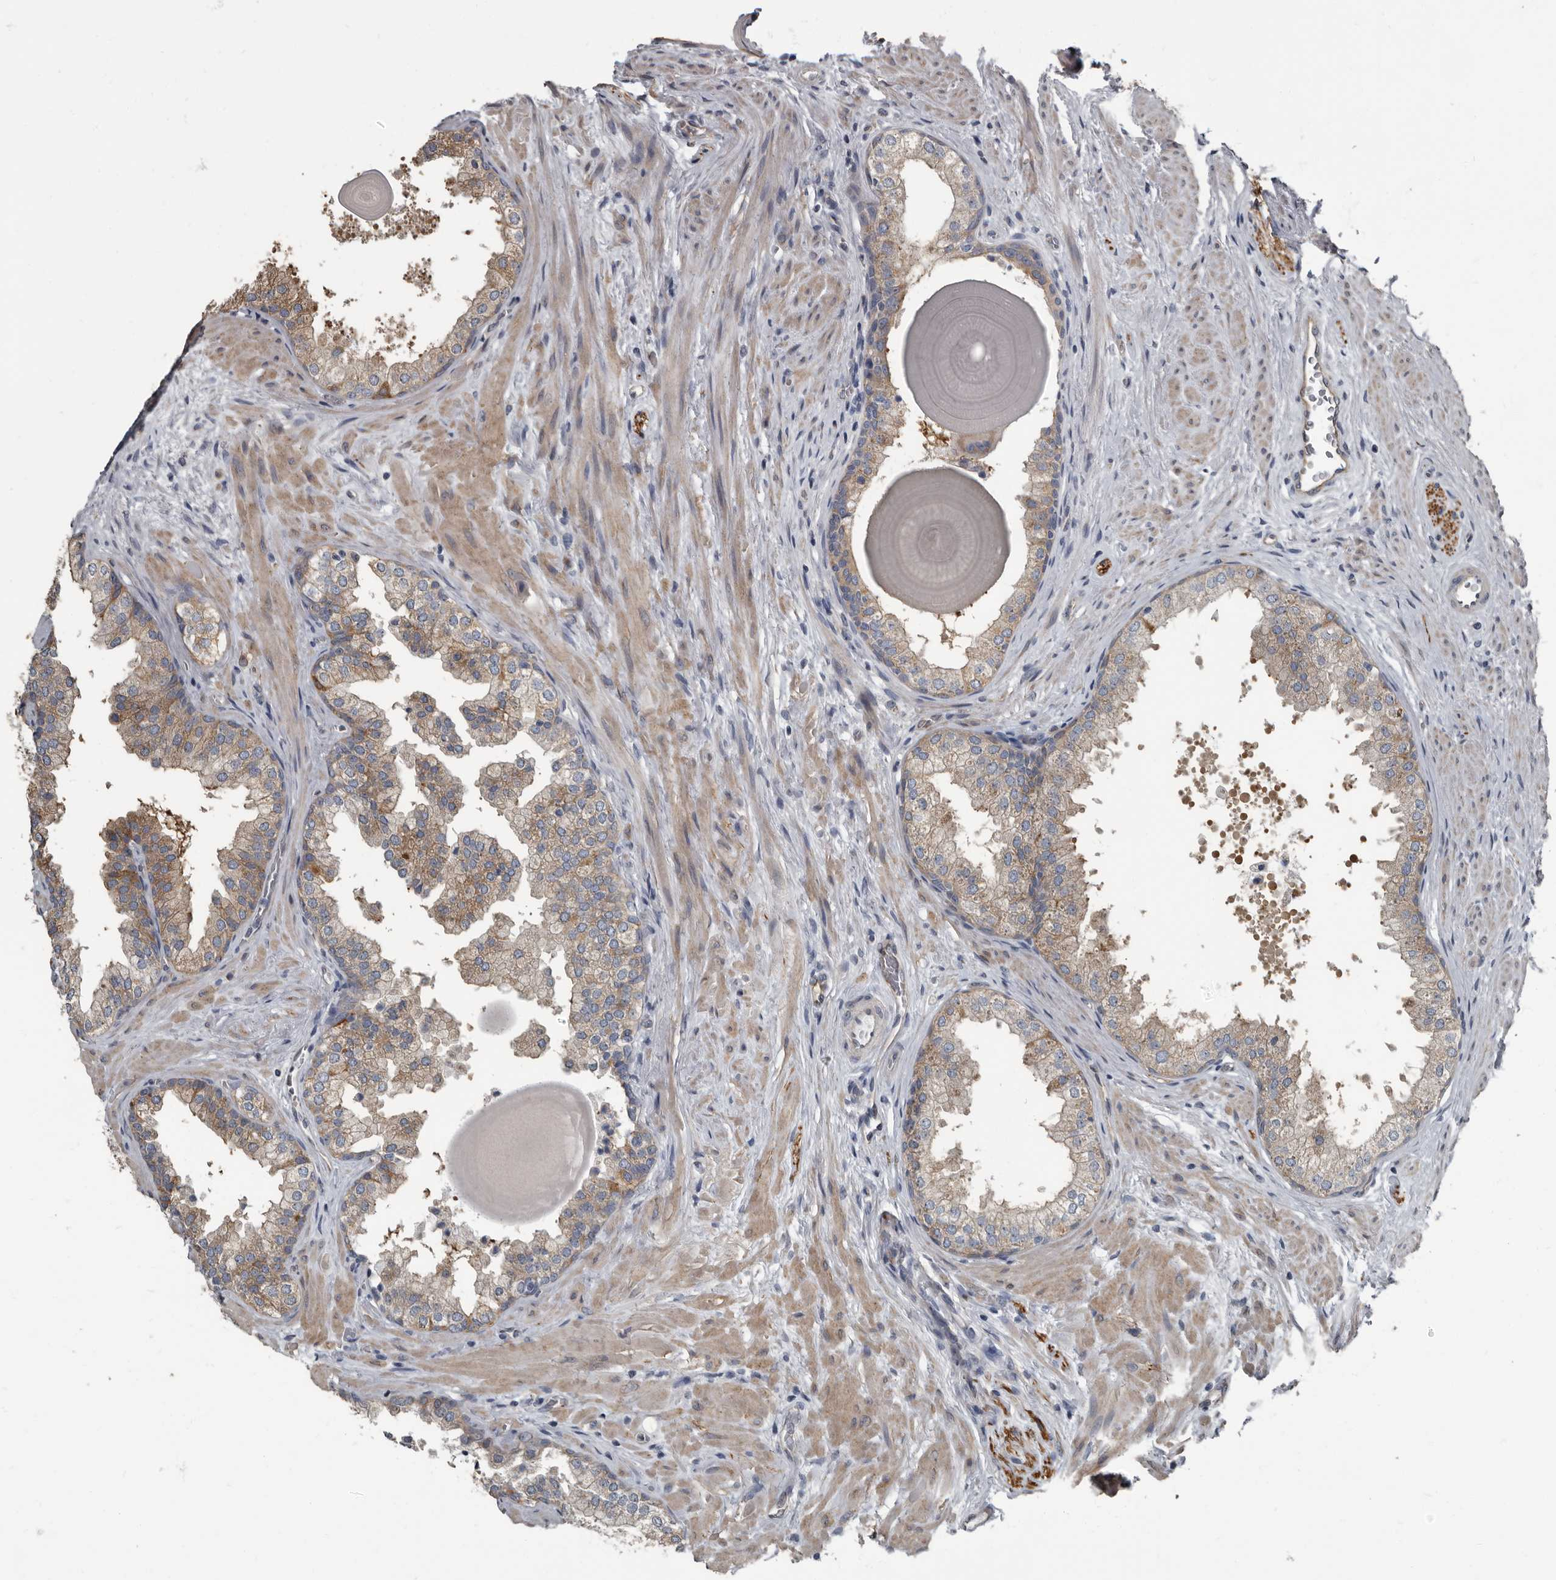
{"staining": {"intensity": "strong", "quantity": ">75%", "location": "cytoplasmic/membranous"}, "tissue": "prostate", "cell_type": "Glandular cells", "image_type": "normal", "snomed": [{"axis": "morphology", "description": "Normal tissue, NOS"}, {"axis": "topography", "description": "Prostate"}], "caption": "Strong cytoplasmic/membranous protein expression is appreciated in about >75% of glandular cells in prostate.", "gene": "TPD52L1", "patient": {"sex": "male", "age": 48}}